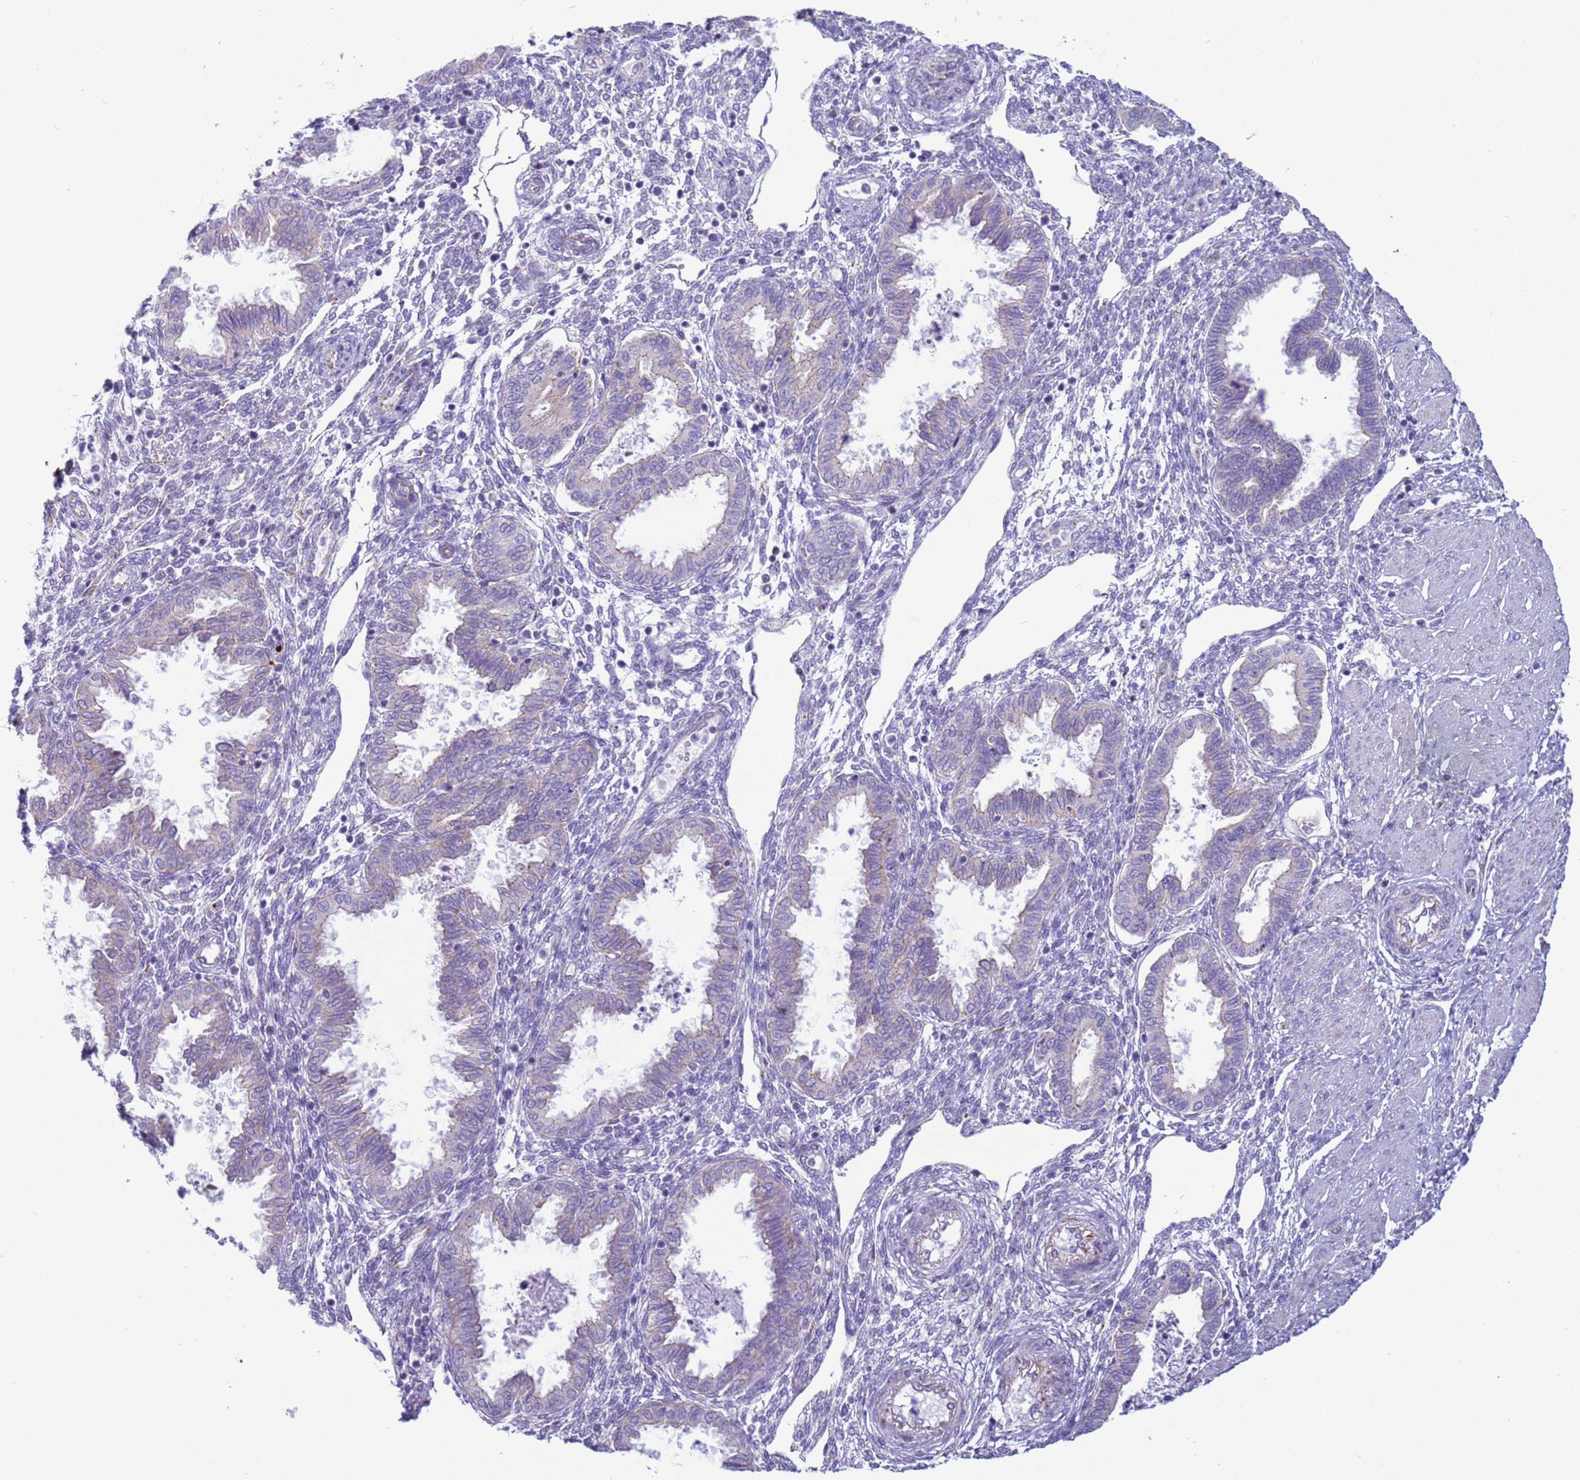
{"staining": {"intensity": "negative", "quantity": "none", "location": "none"}, "tissue": "endometrium", "cell_type": "Cells in endometrial stroma", "image_type": "normal", "snomed": [{"axis": "morphology", "description": "Normal tissue, NOS"}, {"axis": "topography", "description": "Endometrium"}], "caption": "This is an immunohistochemistry histopathology image of unremarkable endometrium. There is no staining in cells in endometrial stroma.", "gene": "HPCAL1", "patient": {"sex": "female", "age": 33}}